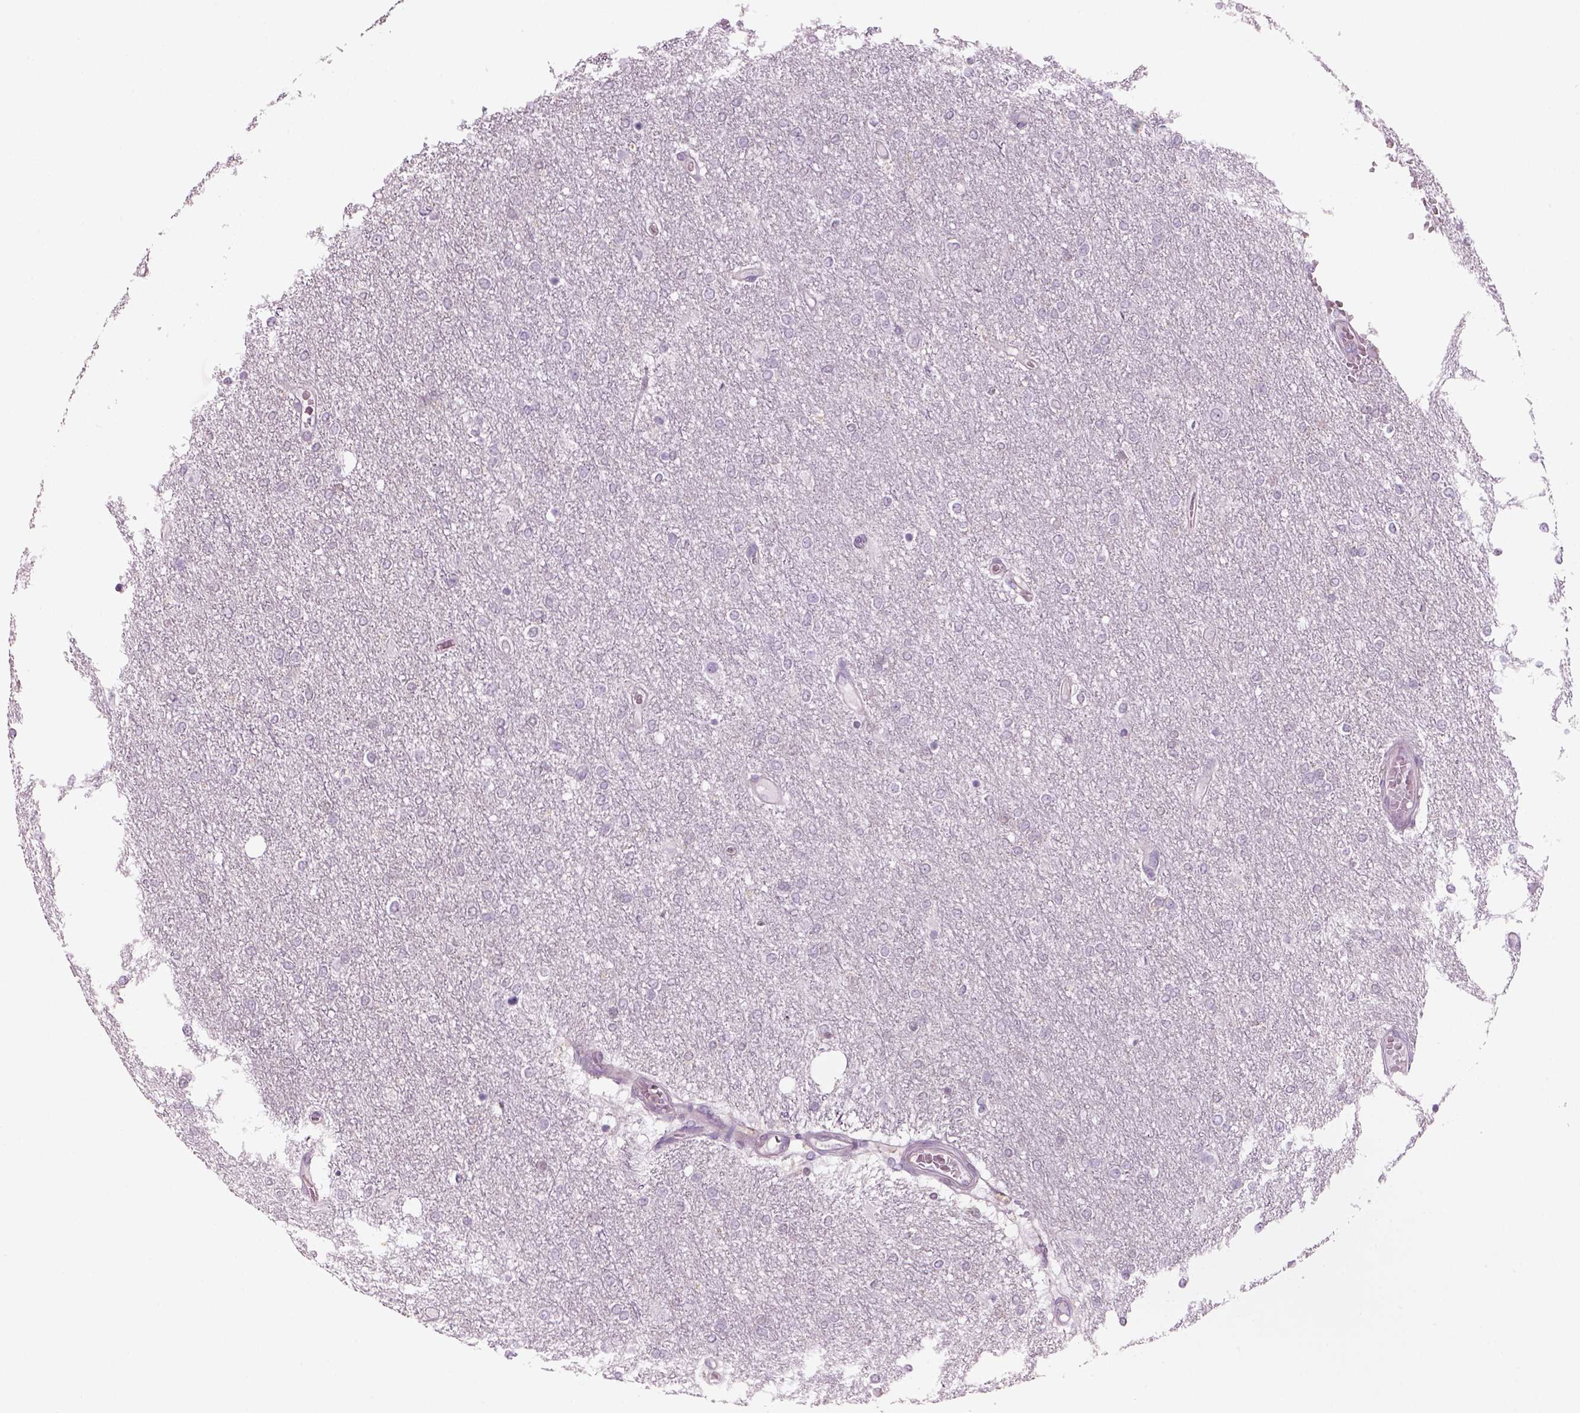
{"staining": {"intensity": "negative", "quantity": "none", "location": "none"}, "tissue": "glioma", "cell_type": "Tumor cells", "image_type": "cancer", "snomed": [{"axis": "morphology", "description": "Glioma, malignant, High grade"}, {"axis": "topography", "description": "Brain"}], "caption": "Protein analysis of glioma shows no significant expression in tumor cells.", "gene": "SLC1A7", "patient": {"sex": "female", "age": 61}}